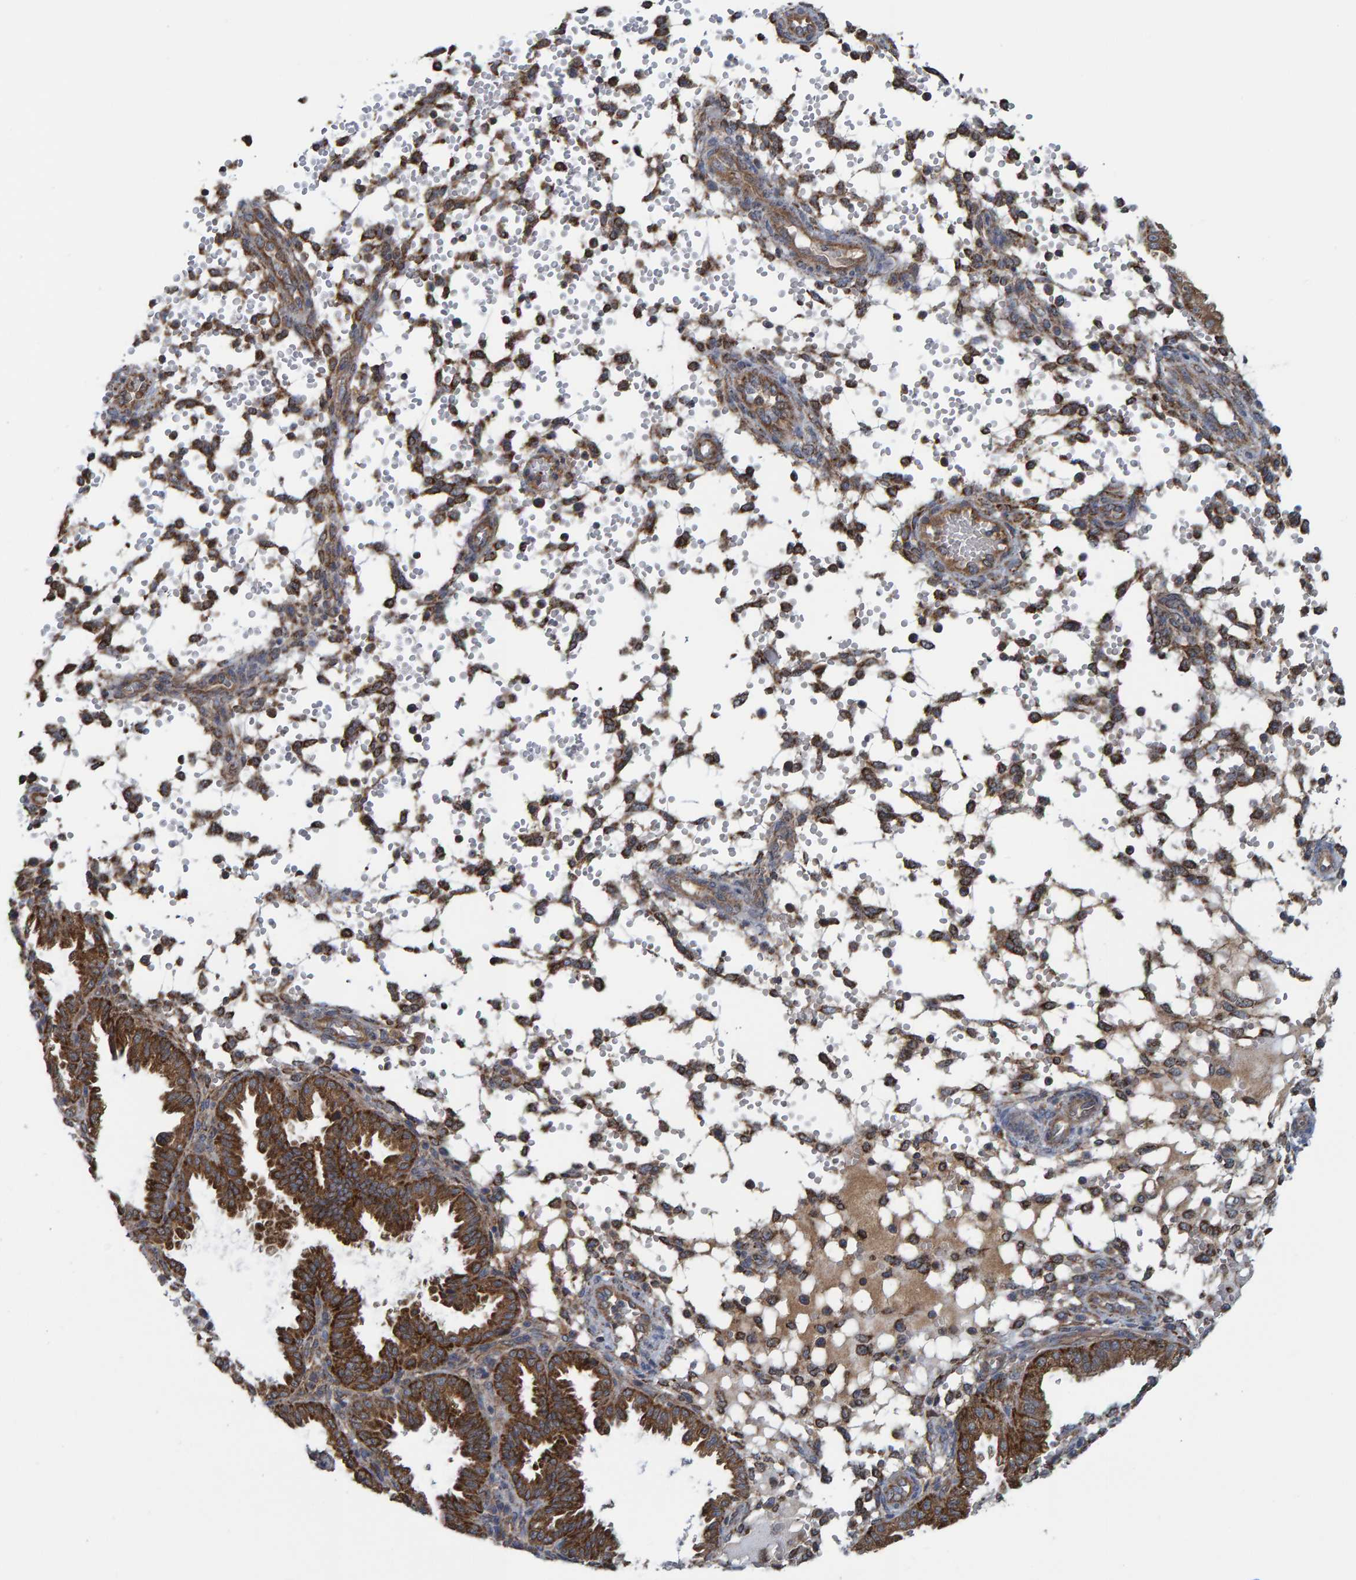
{"staining": {"intensity": "moderate", "quantity": "25%-75%", "location": "cytoplasmic/membranous"}, "tissue": "endometrium", "cell_type": "Cells in endometrial stroma", "image_type": "normal", "snomed": [{"axis": "morphology", "description": "Normal tissue, NOS"}, {"axis": "topography", "description": "Endometrium"}], "caption": "The histopathology image exhibits a brown stain indicating the presence of a protein in the cytoplasmic/membranous of cells in endometrial stroma in endometrium.", "gene": "LRSAM1", "patient": {"sex": "female", "age": 33}}